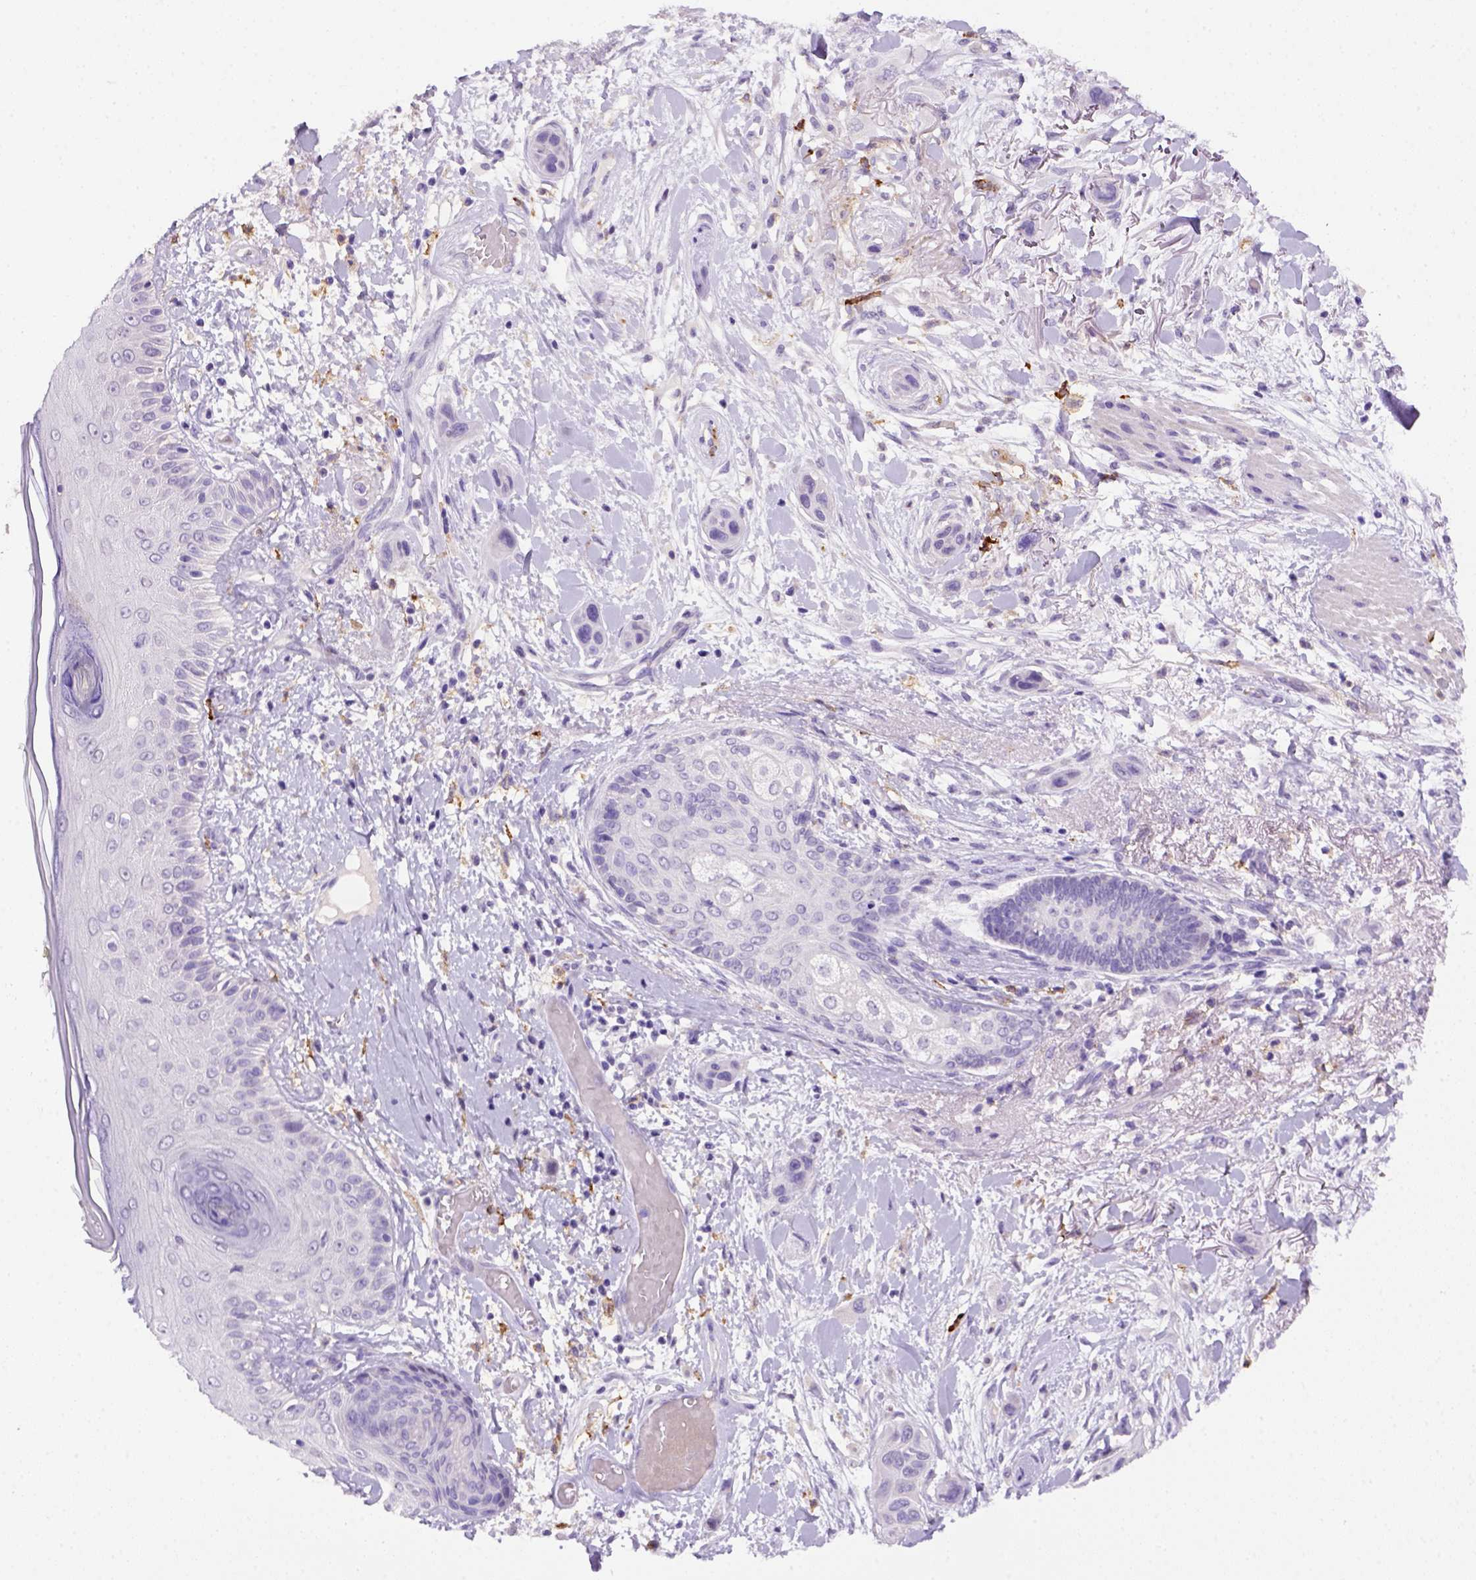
{"staining": {"intensity": "negative", "quantity": "none", "location": "none"}, "tissue": "skin cancer", "cell_type": "Tumor cells", "image_type": "cancer", "snomed": [{"axis": "morphology", "description": "Squamous cell carcinoma, NOS"}, {"axis": "topography", "description": "Skin"}], "caption": "Immunohistochemistry of skin squamous cell carcinoma reveals no staining in tumor cells.", "gene": "CD14", "patient": {"sex": "male", "age": 79}}